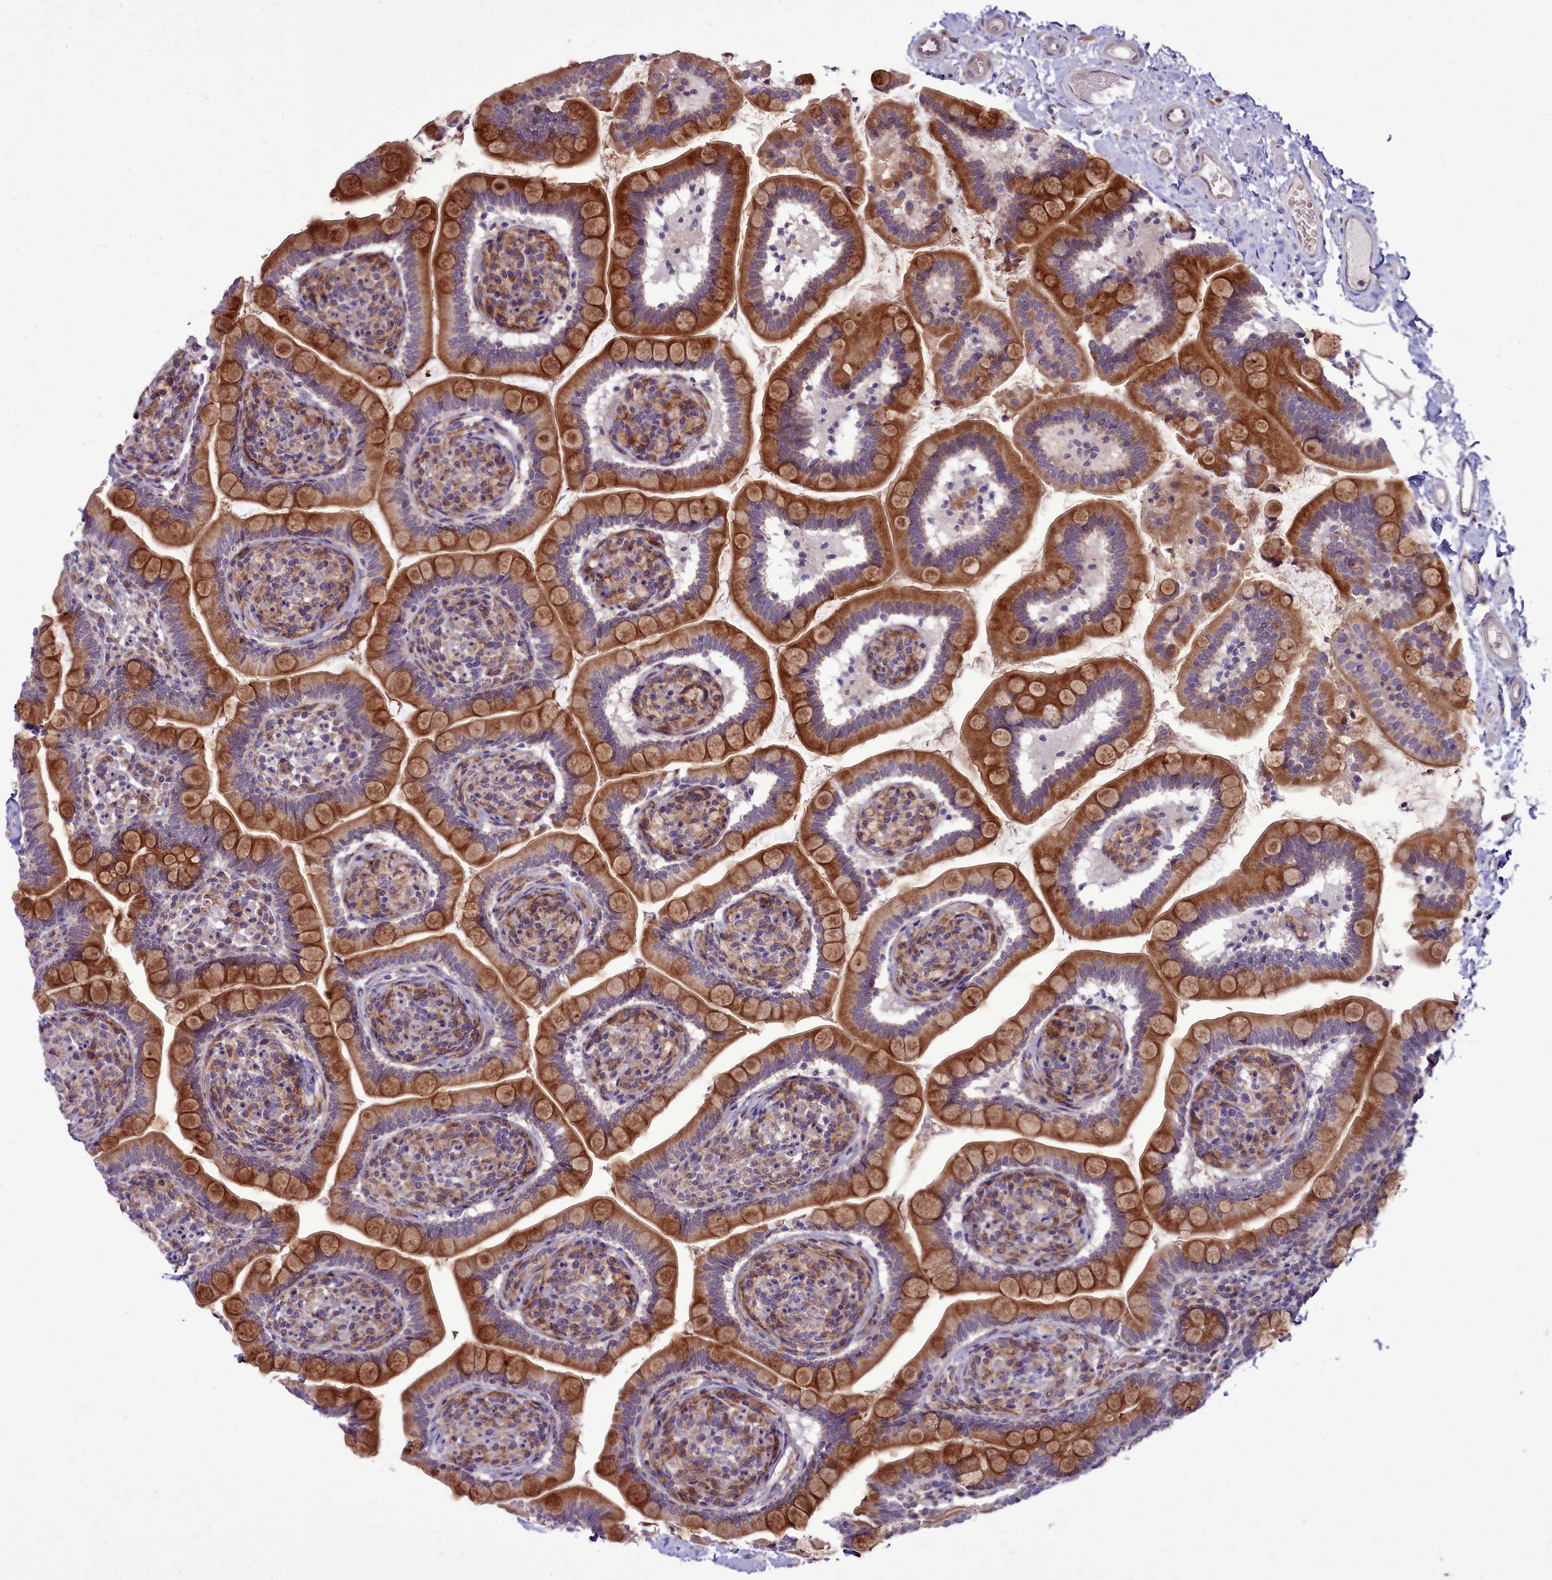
{"staining": {"intensity": "moderate", "quantity": ">75%", "location": "cytoplasmic/membranous"}, "tissue": "small intestine", "cell_type": "Glandular cells", "image_type": "normal", "snomed": [{"axis": "morphology", "description": "Normal tissue, NOS"}, {"axis": "topography", "description": "Small intestine"}], "caption": "High-power microscopy captured an IHC histopathology image of normal small intestine, revealing moderate cytoplasmic/membranous staining in about >75% of glandular cells. (Stains: DAB in brown, nuclei in blue, Microscopy: brightfield microscopy at high magnification).", "gene": "RAPGEF4", "patient": {"sex": "female", "age": 64}}